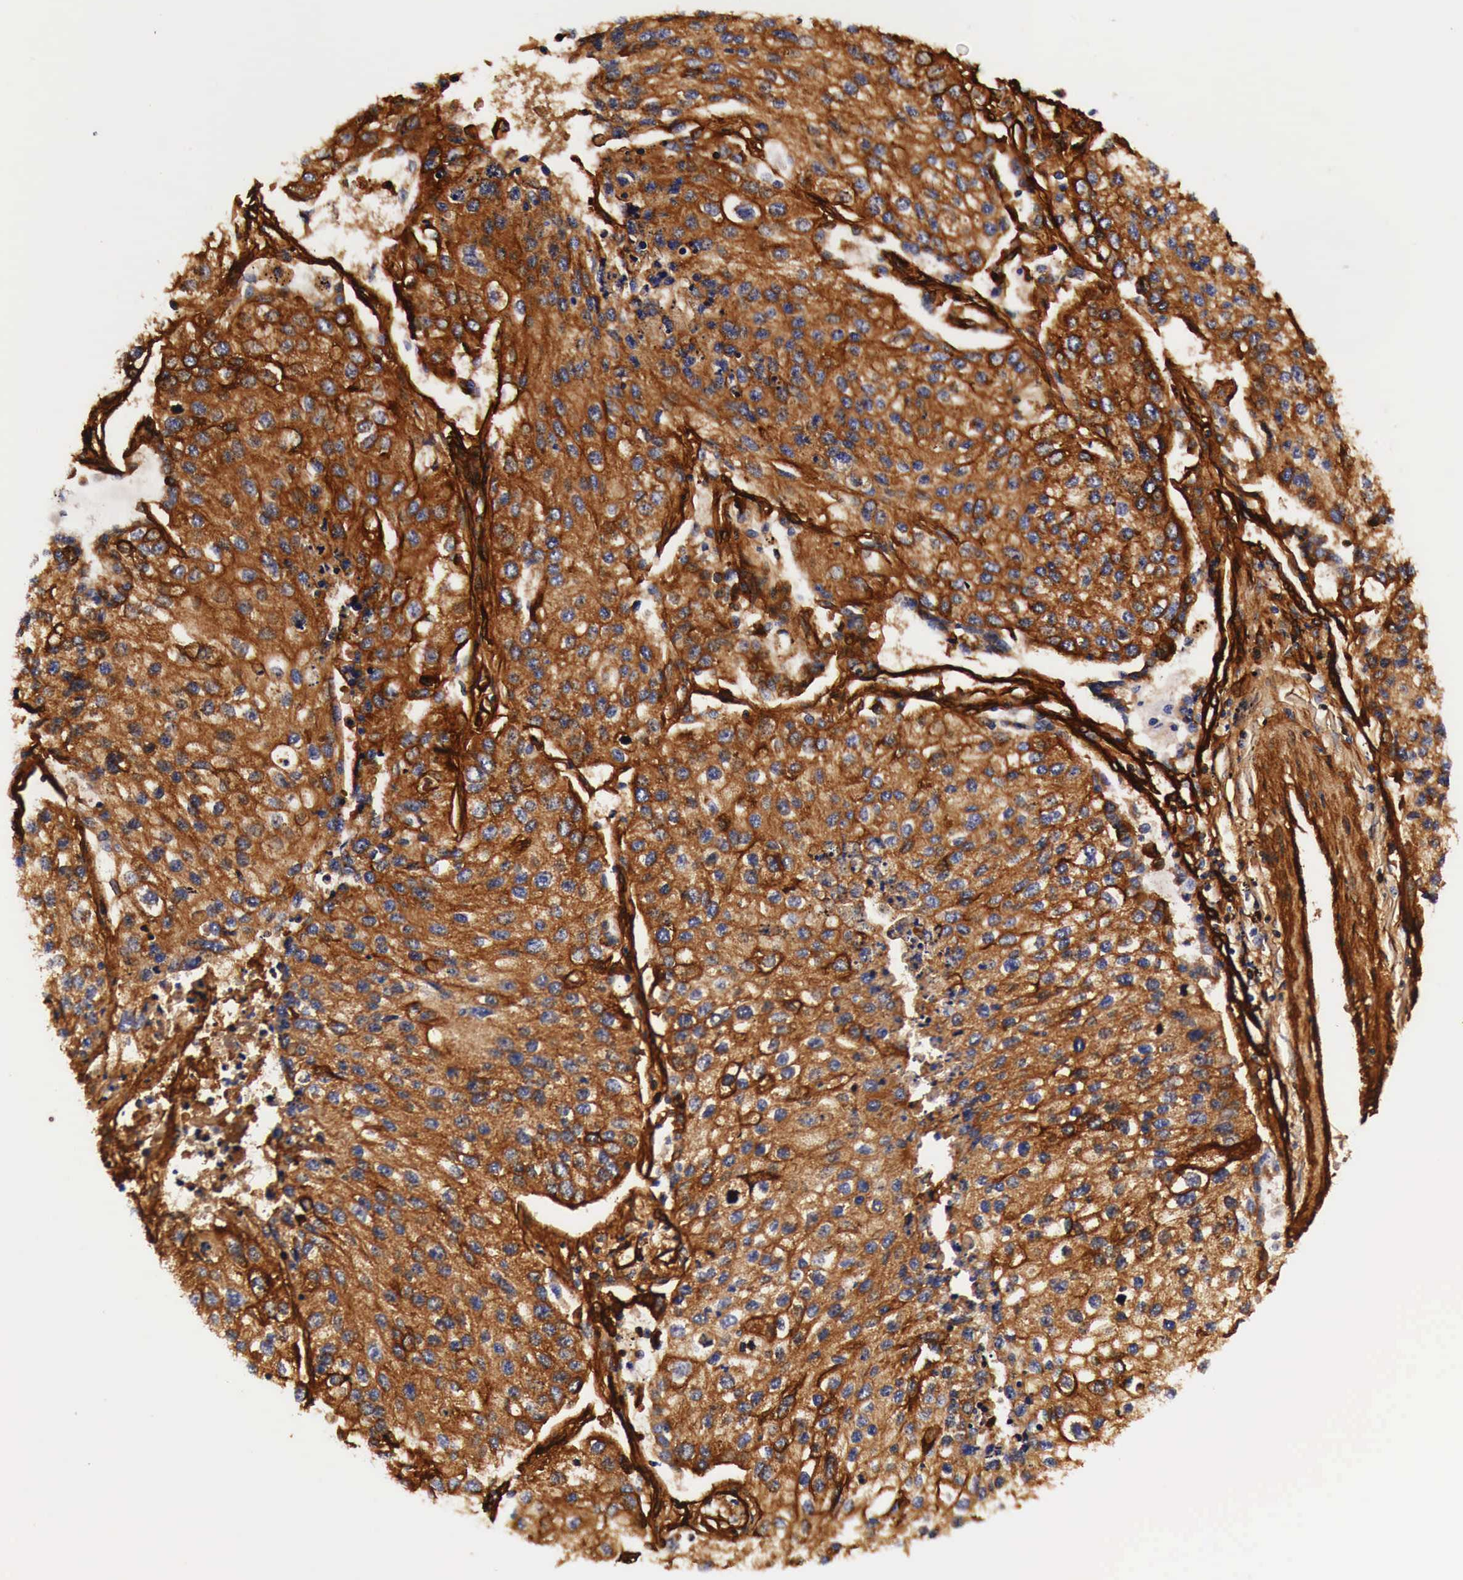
{"staining": {"intensity": "strong", "quantity": ">75%", "location": "cytoplasmic/membranous"}, "tissue": "lung cancer", "cell_type": "Tumor cells", "image_type": "cancer", "snomed": [{"axis": "morphology", "description": "Squamous cell carcinoma, NOS"}, {"axis": "topography", "description": "Lung"}], "caption": "Lung cancer (squamous cell carcinoma) stained with immunohistochemistry reveals strong cytoplasmic/membranous positivity in about >75% of tumor cells. Nuclei are stained in blue.", "gene": "LAMB2", "patient": {"sex": "male", "age": 75}}